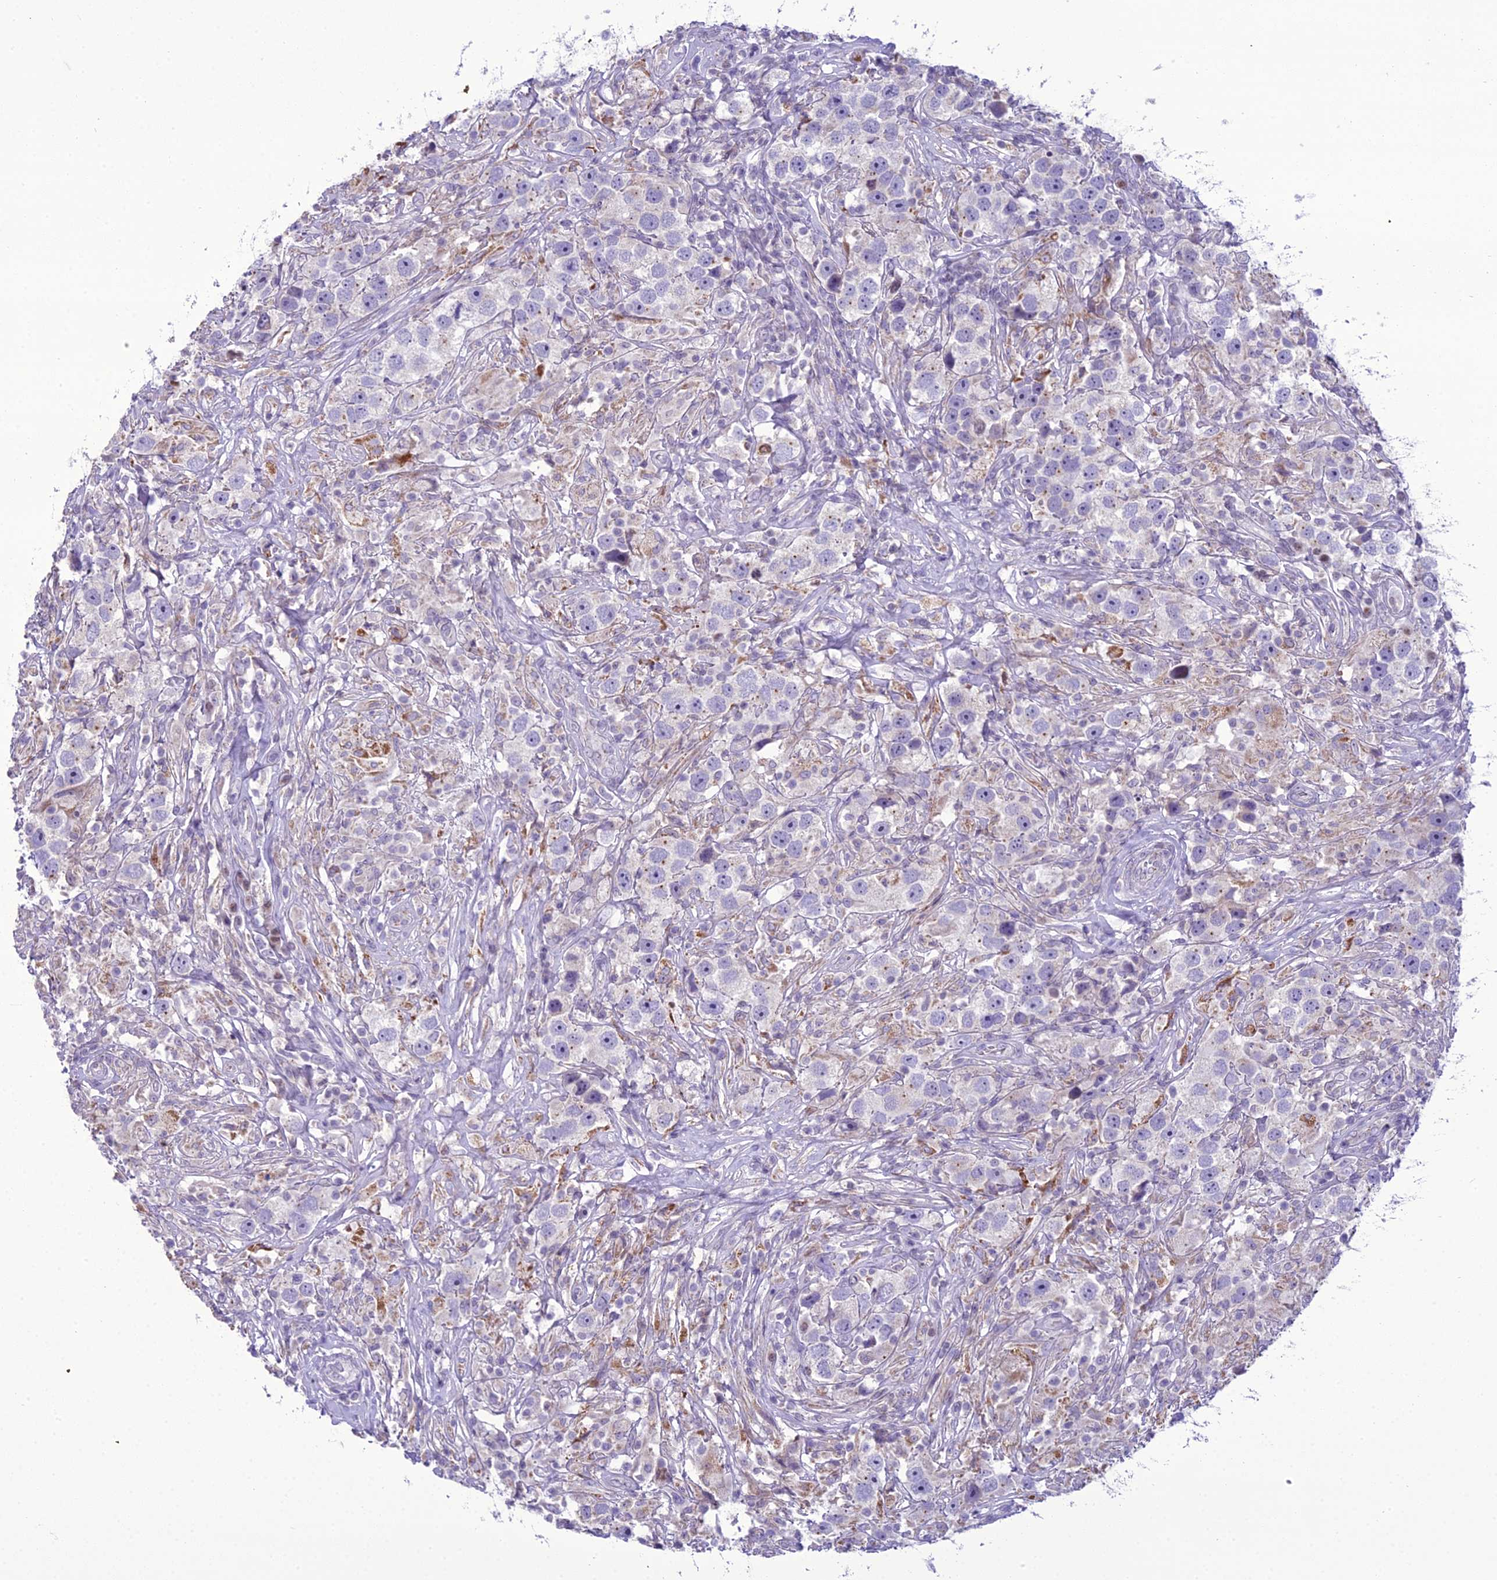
{"staining": {"intensity": "negative", "quantity": "none", "location": "none"}, "tissue": "testis cancer", "cell_type": "Tumor cells", "image_type": "cancer", "snomed": [{"axis": "morphology", "description": "Seminoma, NOS"}, {"axis": "topography", "description": "Testis"}], "caption": "Tumor cells show no significant expression in testis cancer.", "gene": "B9D2", "patient": {"sex": "male", "age": 49}}